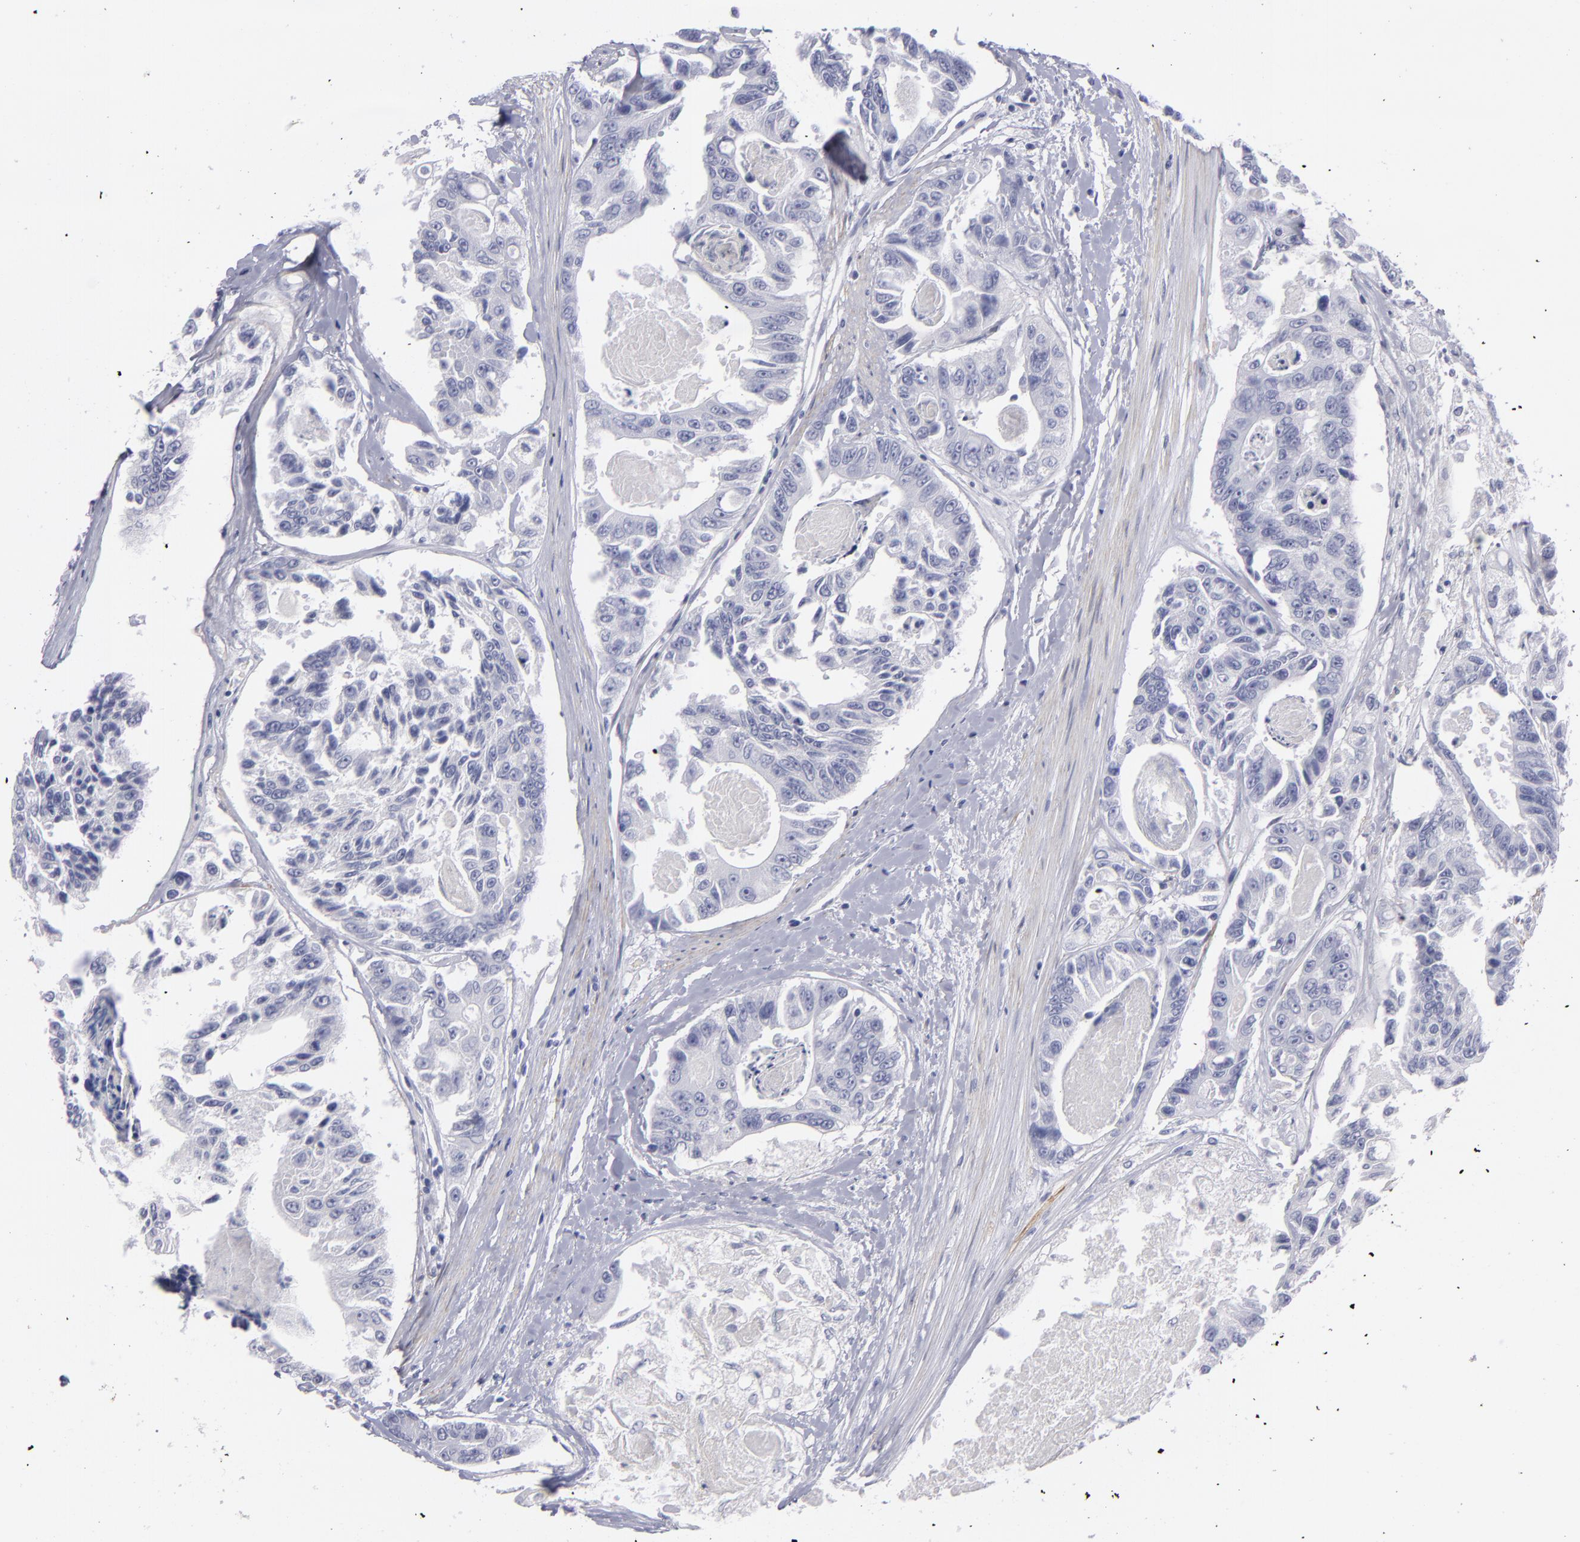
{"staining": {"intensity": "negative", "quantity": "none", "location": "none"}, "tissue": "colorectal cancer", "cell_type": "Tumor cells", "image_type": "cancer", "snomed": [{"axis": "morphology", "description": "Adenocarcinoma, NOS"}, {"axis": "topography", "description": "Colon"}], "caption": "Tumor cells show no significant protein expression in colorectal cancer. Nuclei are stained in blue.", "gene": "MYH11", "patient": {"sex": "female", "age": 86}}